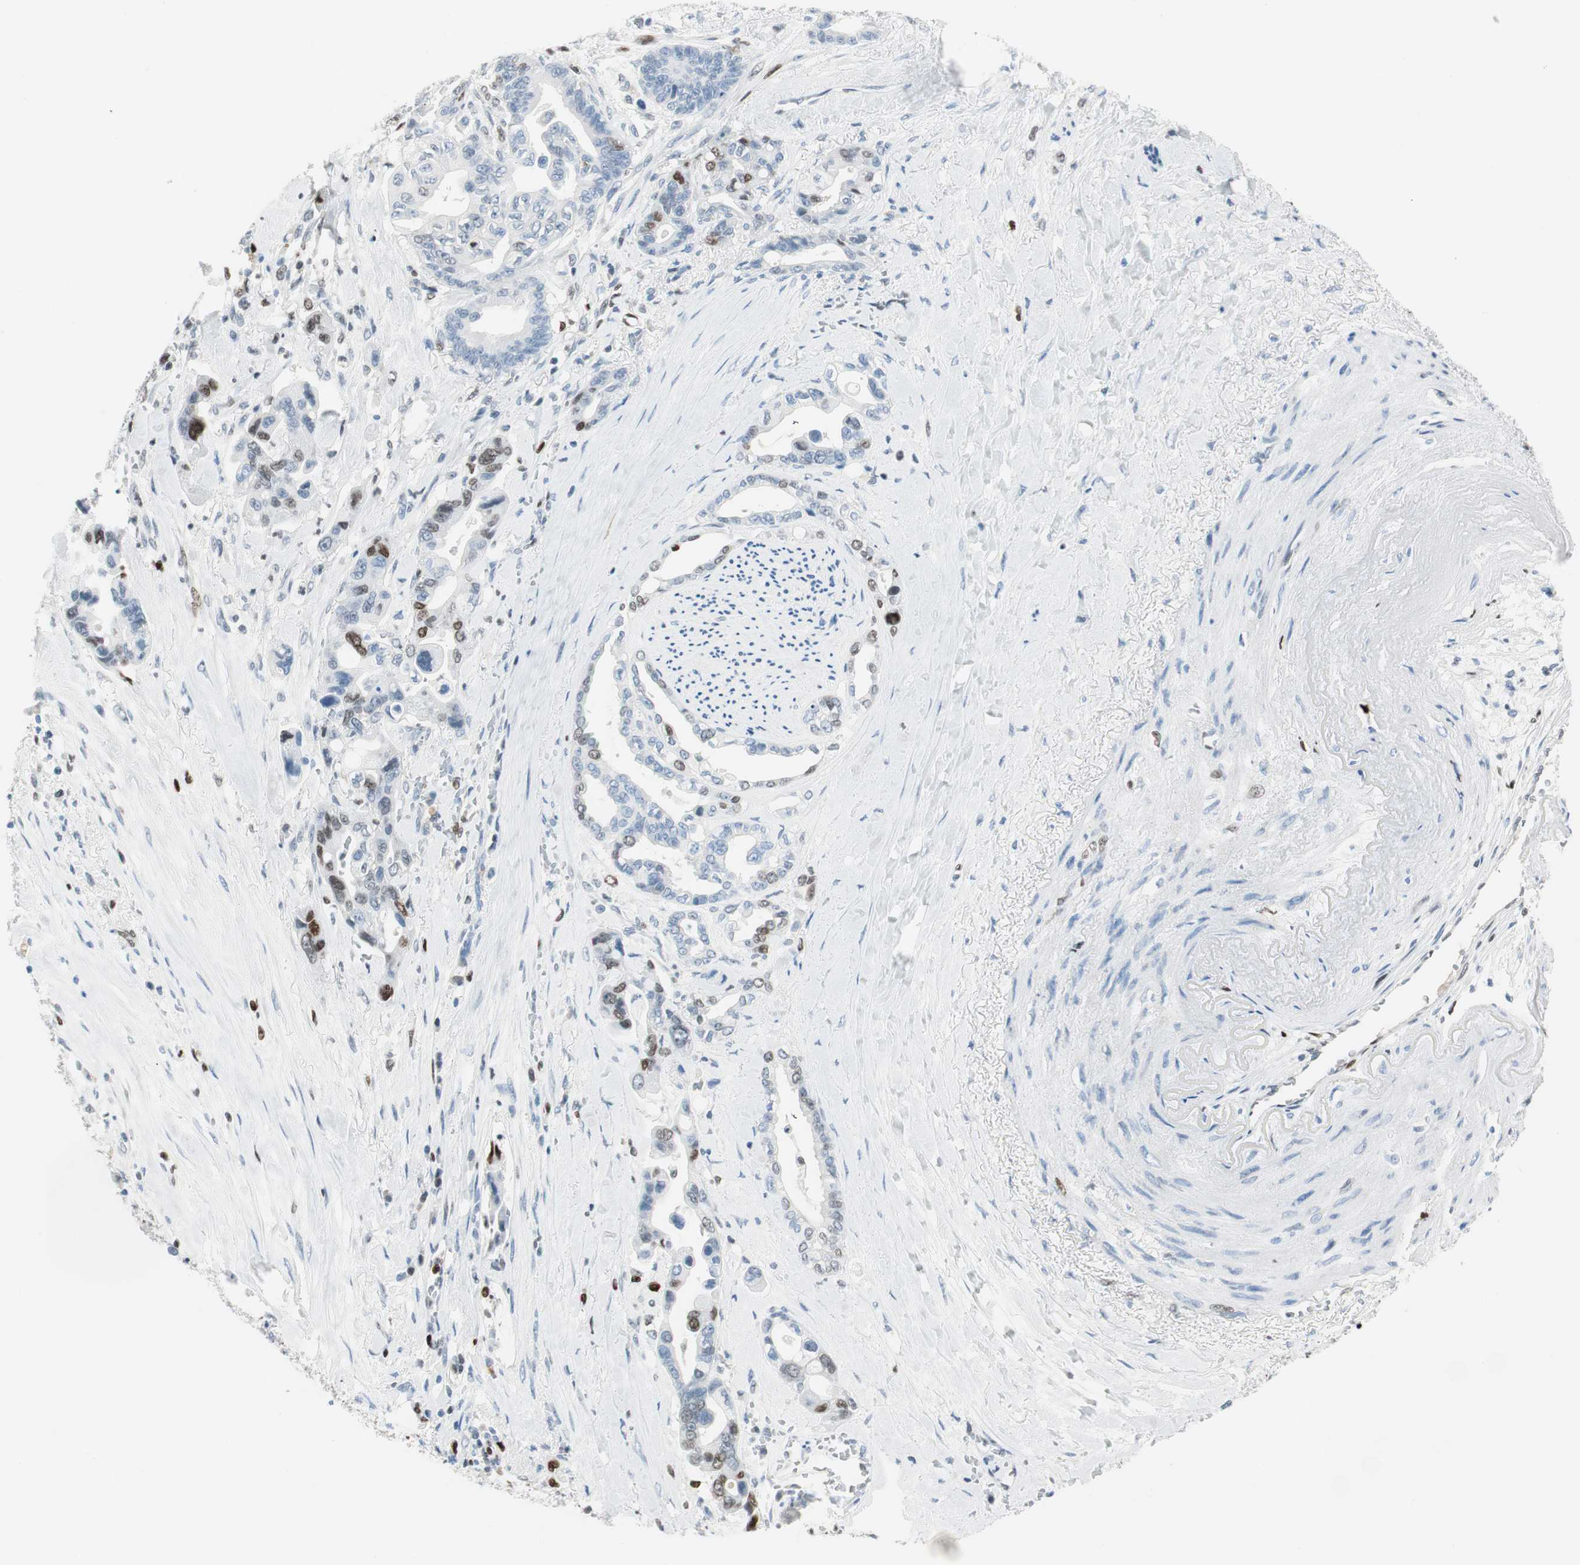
{"staining": {"intensity": "moderate", "quantity": "<25%", "location": "nuclear"}, "tissue": "pancreatic cancer", "cell_type": "Tumor cells", "image_type": "cancer", "snomed": [{"axis": "morphology", "description": "Adenocarcinoma, NOS"}, {"axis": "topography", "description": "Pancreas"}], "caption": "Moderate nuclear expression is seen in about <25% of tumor cells in adenocarcinoma (pancreatic). (Brightfield microscopy of DAB IHC at high magnification).", "gene": "EZH2", "patient": {"sex": "male", "age": 70}}